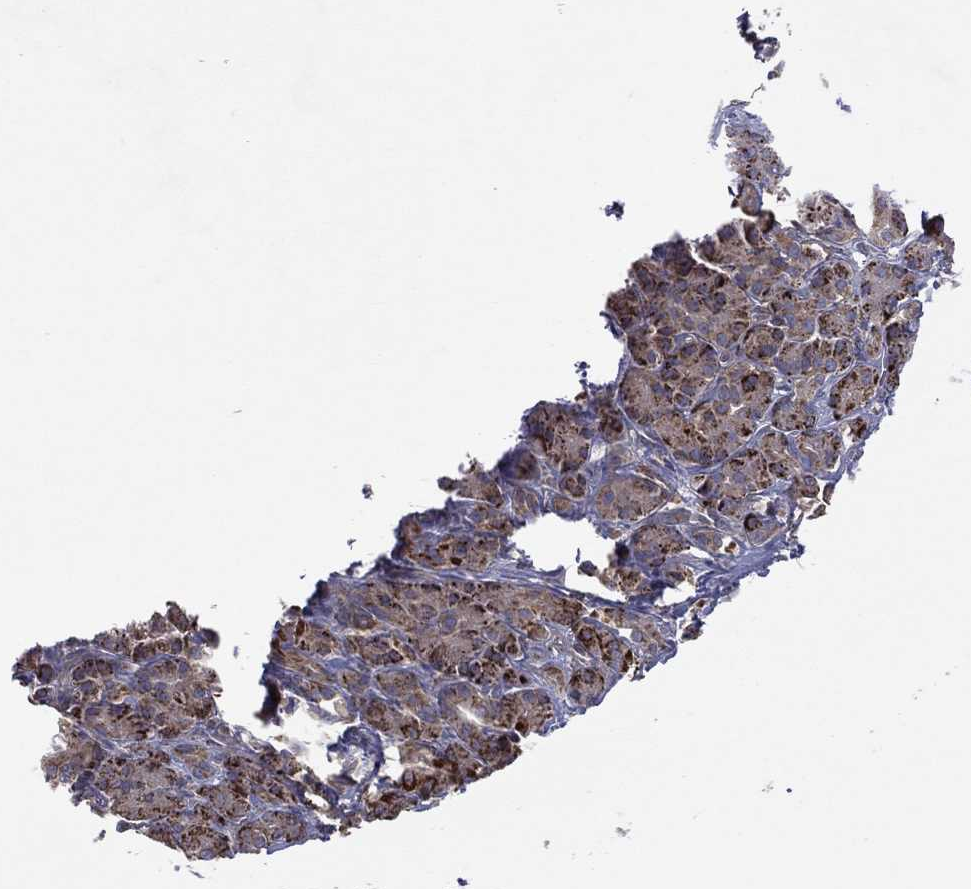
{"staining": {"intensity": "moderate", "quantity": ">75%", "location": "cytoplasmic/membranous"}, "tissue": "pancreatic cancer", "cell_type": "Tumor cells", "image_type": "cancer", "snomed": [{"axis": "morphology", "description": "Adenocarcinoma, NOS"}, {"axis": "topography", "description": "Pancreas"}], "caption": "Immunohistochemistry (IHC) of human pancreatic cancer (adenocarcinoma) demonstrates medium levels of moderate cytoplasmic/membranous staining in about >75% of tumor cells.", "gene": "STARD3", "patient": {"sex": "male", "age": 61}}